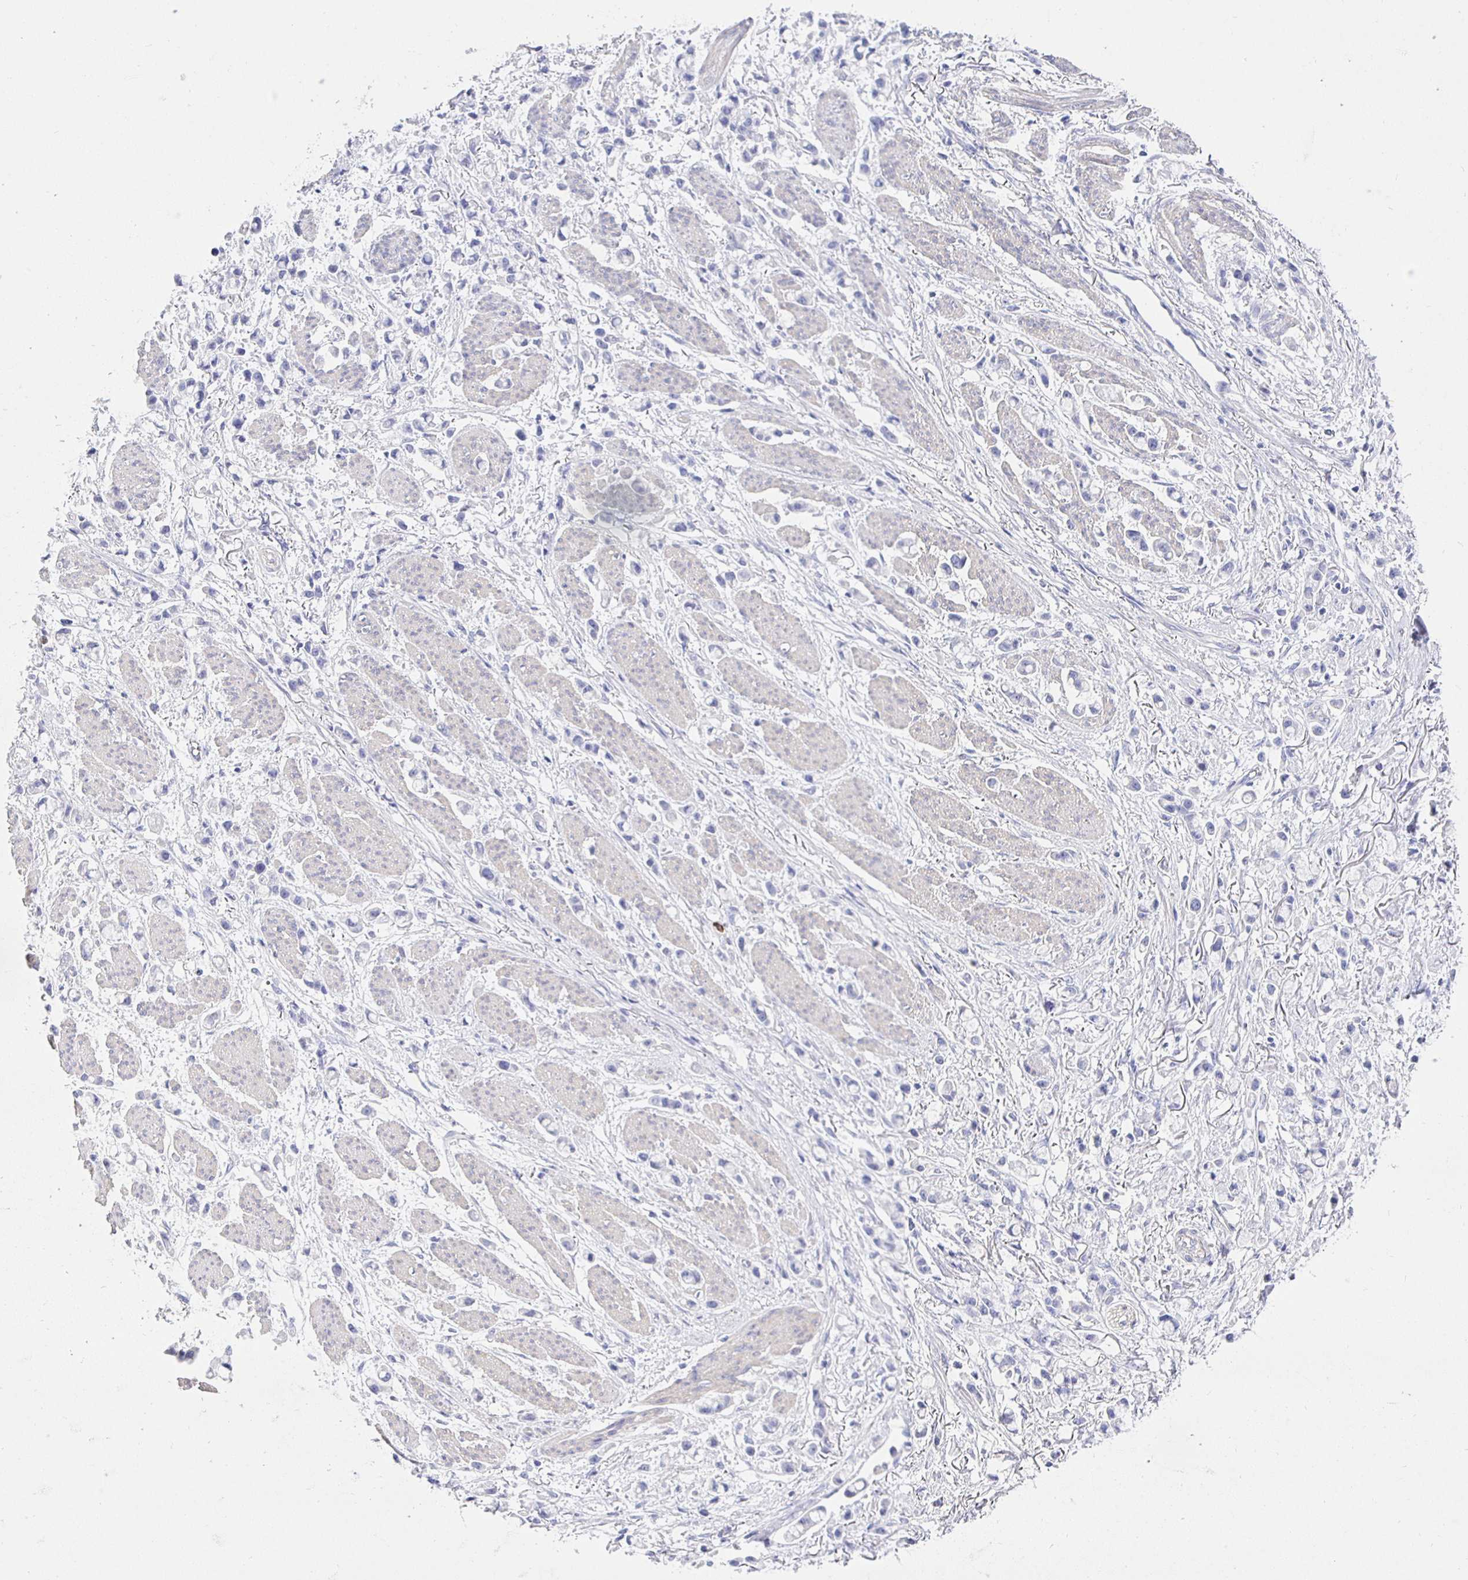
{"staining": {"intensity": "negative", "quantity": "none", "location": "none"}, "tissue": "stomach cancer", "cell_type": "Tumor cells", "image_type": "cancer", "snomed": [{"axis": "morphology", "description": "Adenocarcinoma, NOS"}, {"axis": "topography", "description": "Stomach"}], "caption": "High power microscopy histopathology image of an IHC micrograph of stomach adenocarcinoma, revealing no significant expression in tumor cells.", "gene": "HSPA4L", "patient": {"sex": "female", "age": 81}}